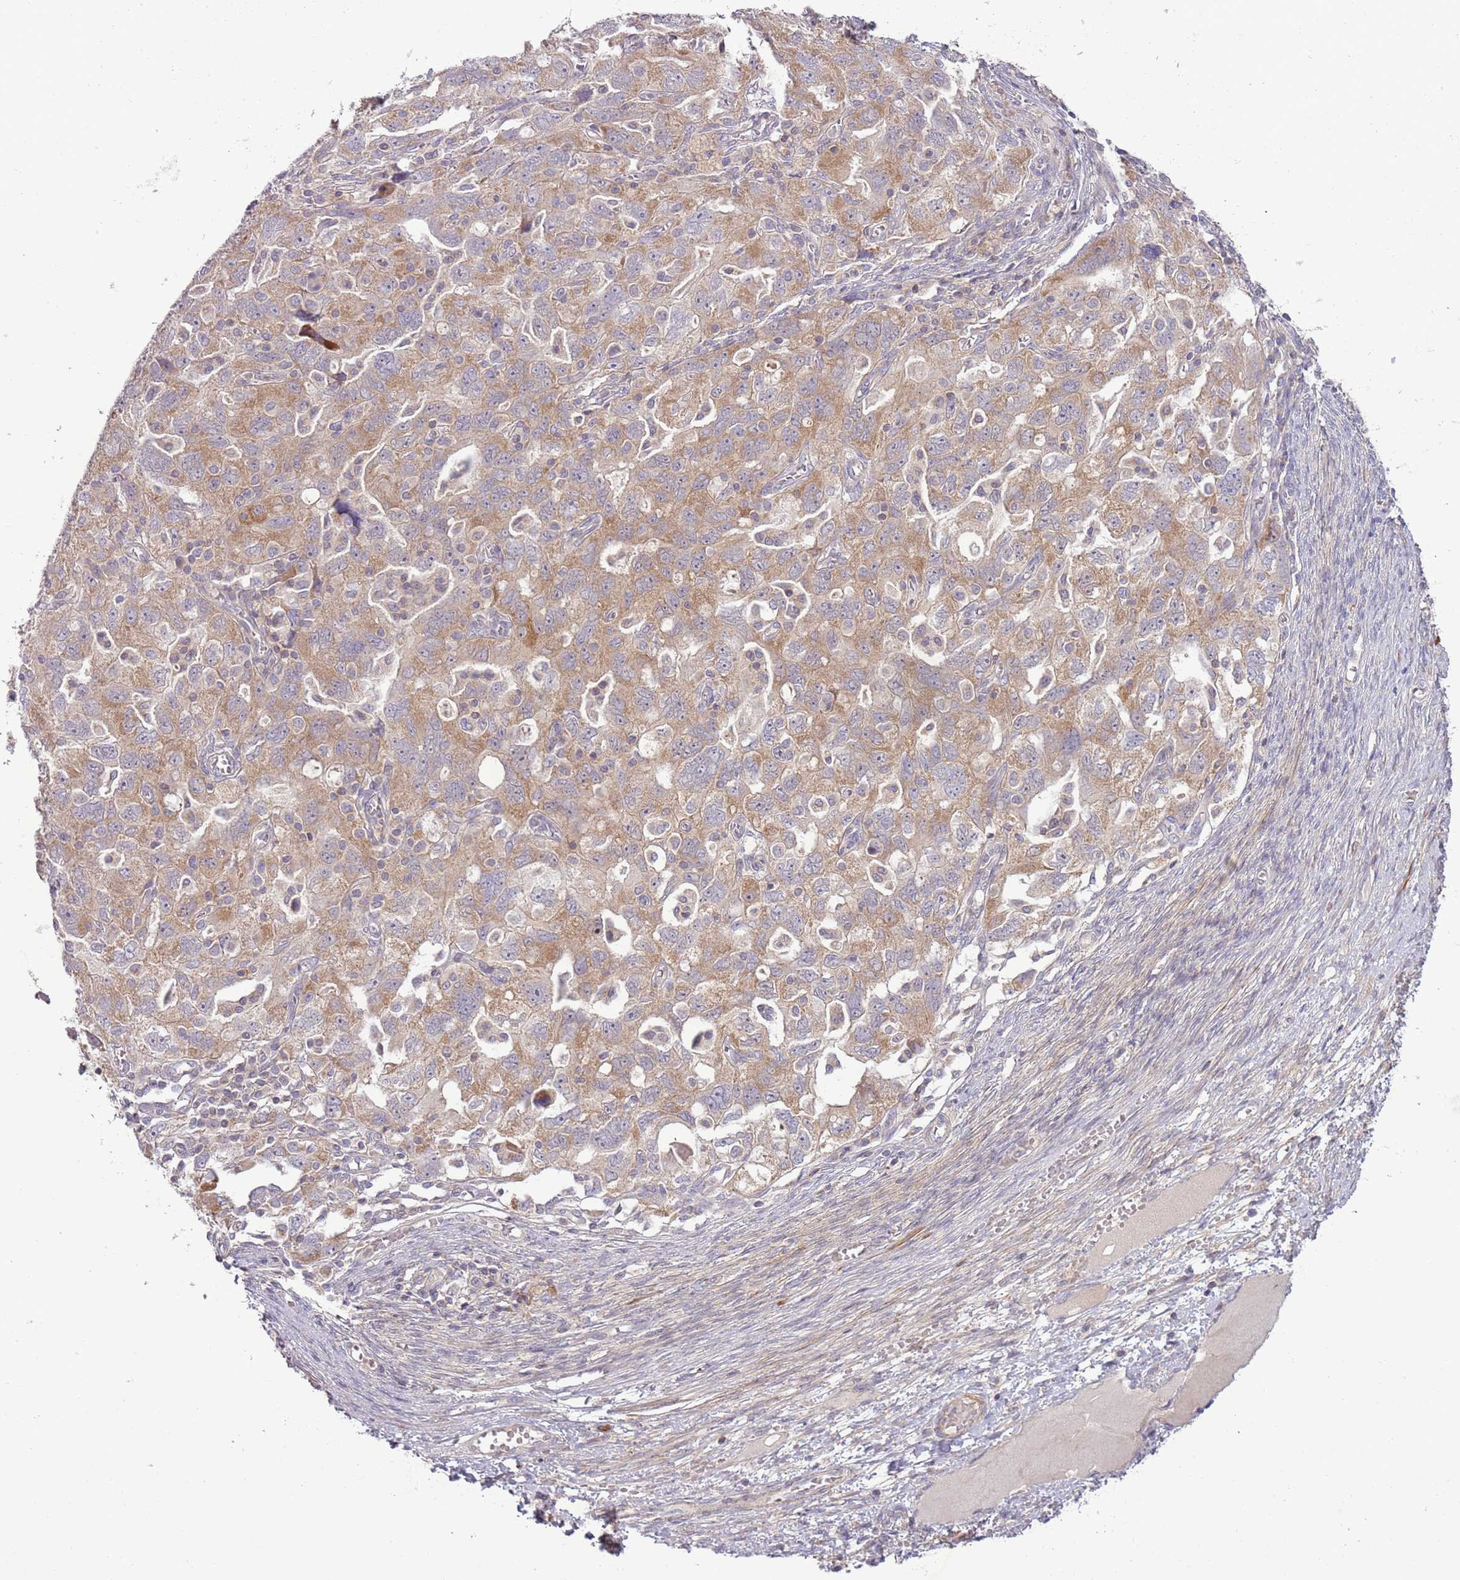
{"staining": {"intensity": "moderate", "quantity": ">75%", "location": "cytoplasmic/membranous"}, "tissue": "ovarian cancer", "cell_type": "Tumor cells", "image_type": "cancer", "snomed": [{"axis": "morphology", "description": "Carcinoma, NOS"}, {"axis": "morphology", "description": "Cystadenocarcinoma, serous, NOS"}, {"axis": "topography", "description": "Ovary"}], "caption": "Immunohistochemistry histopathology image of neoplastic tissue: ovarian cancer stained using IHC shows medium levels of moderate protein expression localized specifically in the cytoplasmic/membranous of tumor cells, appearing as a cytoplasmic/membranous brown color.", "gene": "DTD2", "patient": {"sex": "female", "age": 69}}